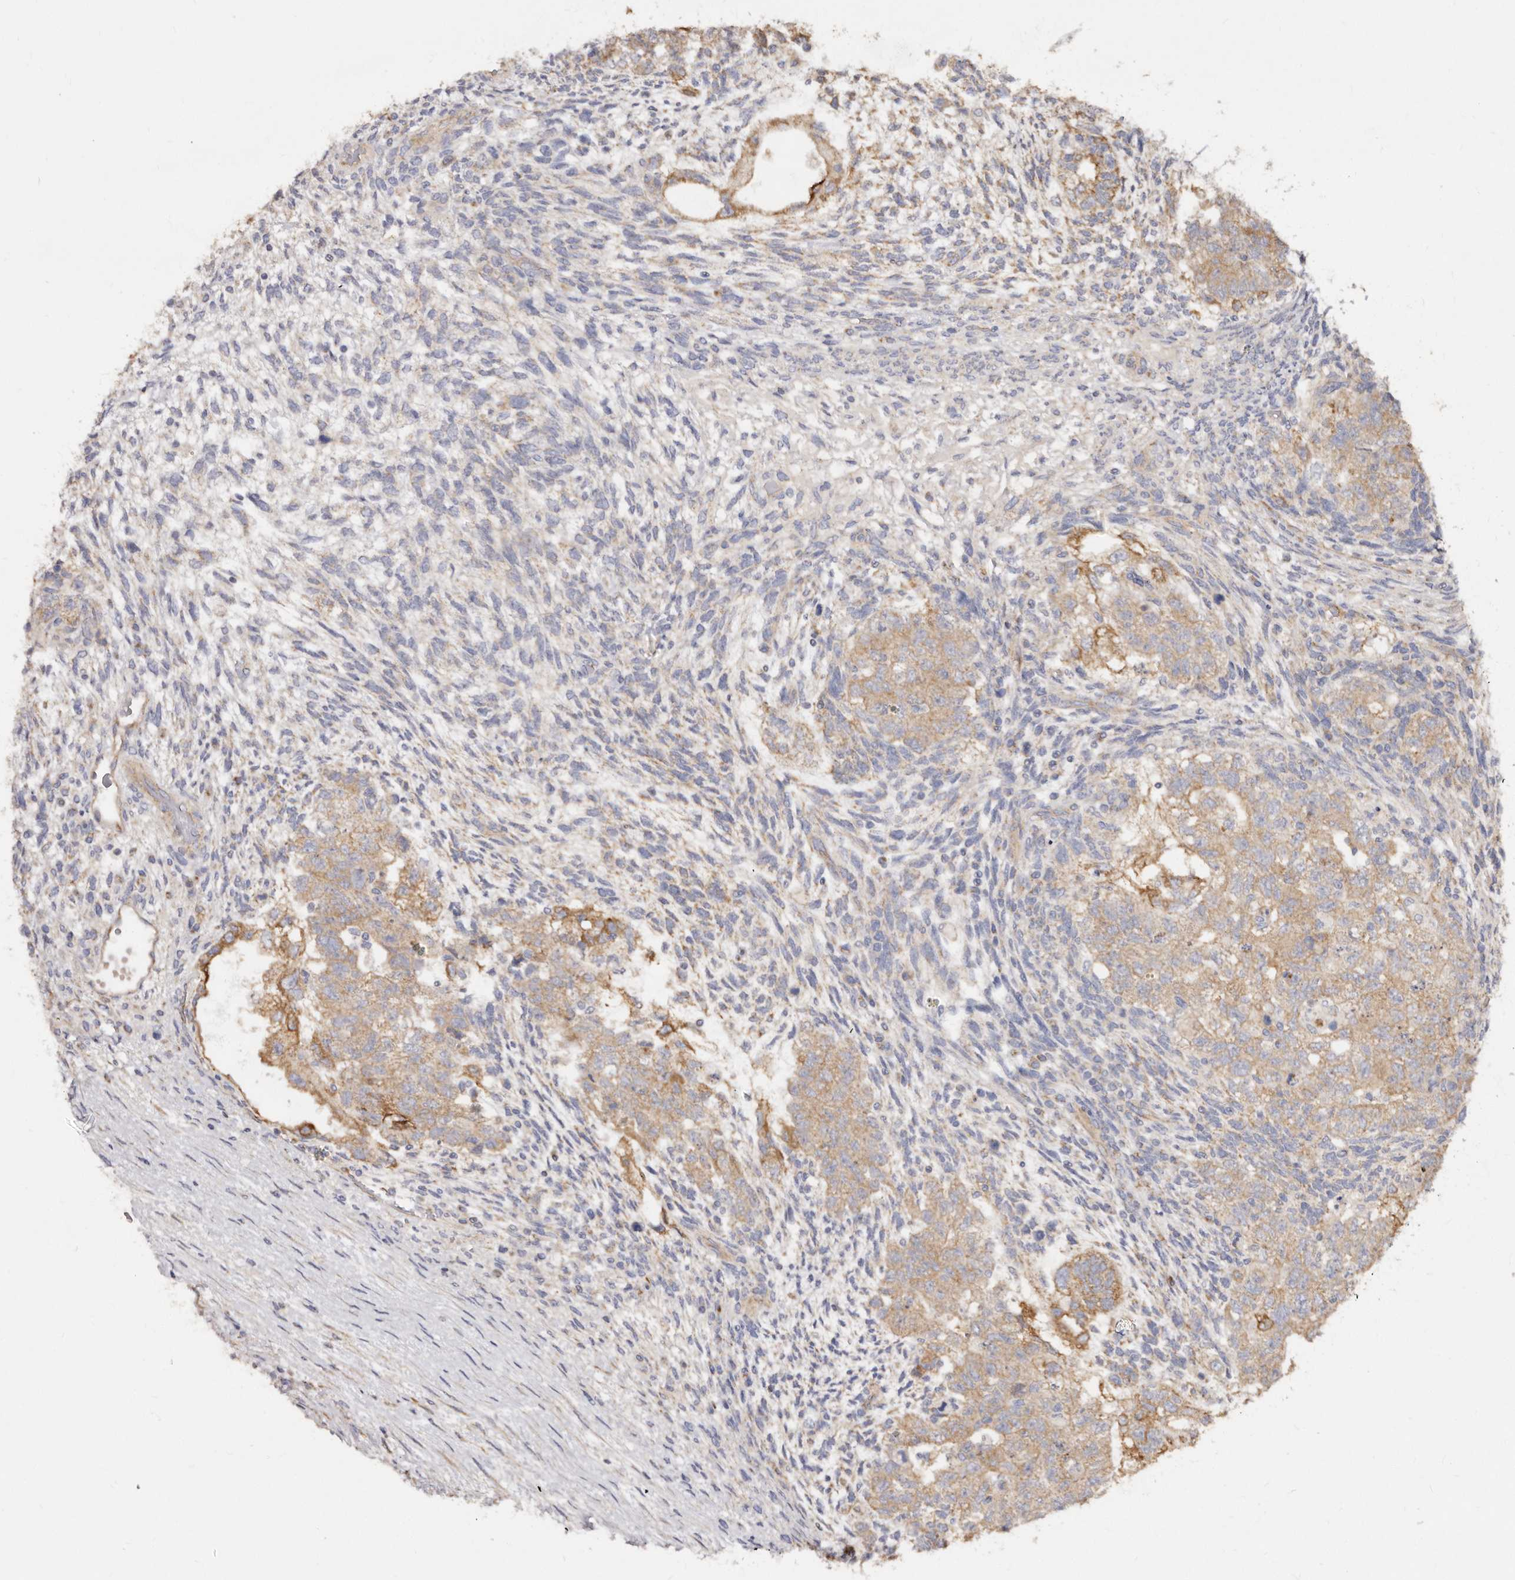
{"staining": {"intensity": "moderate", "quantity": ">75%", "location": "cytoplasmic/membranous"}, "tissue": "testis cancer", "cell_type": "Tumor cells", "image_type": "cancer", "snomed": [{"axis": "morphology", "description": "Normal tissue, NOS"}, {"axis": "morphology", "description": "Carcinoma, Embryonal, NOS"}, {"axis": "topography", "description": "Testis"}], "caption": "Human testis cancer stained with a protein marker reveals moderate staining in tumor cells.", "gene": "BAIAP2L1", "patient": {"sex": "male", "age": 36}}